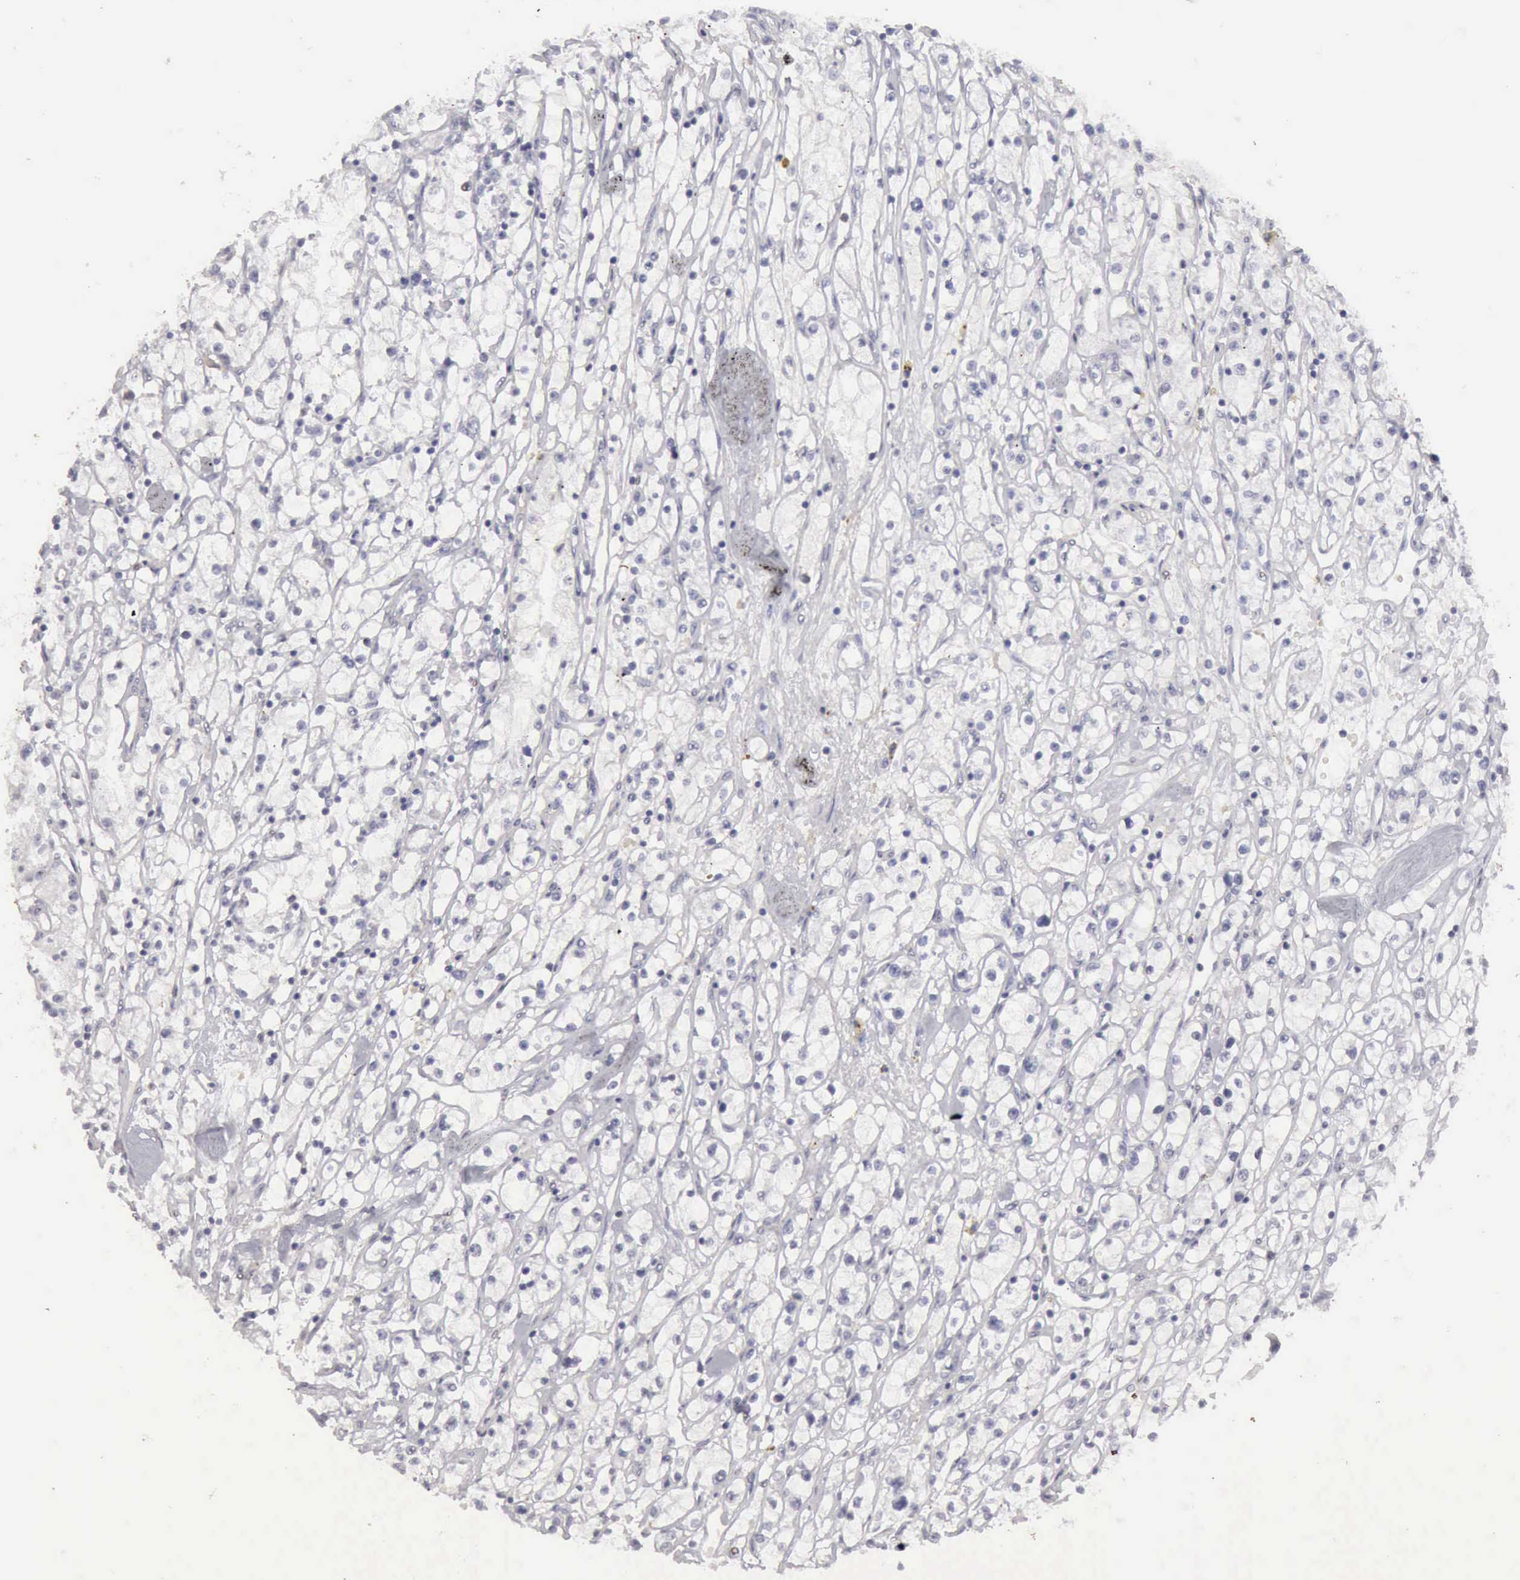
{"staining": {"intensity": "strong", "quantity": ">75%", "location": "nuclear"}, "tissue": "renal cancer", "cell_type": "Tumor cells", "image_type": "cancer", "snomed": [{"axis": "morphology", "description": "Adenocarcinoma, NOS"}, {"axis": "topography", "description": "Kidney"}], "caption": "Strong nuclear expression is identified in approximately >75% of tumor cells in adenocarcinoma (renal).", "gene": "KIAA0586", "patient": {"sex": "male", "age": 56}}